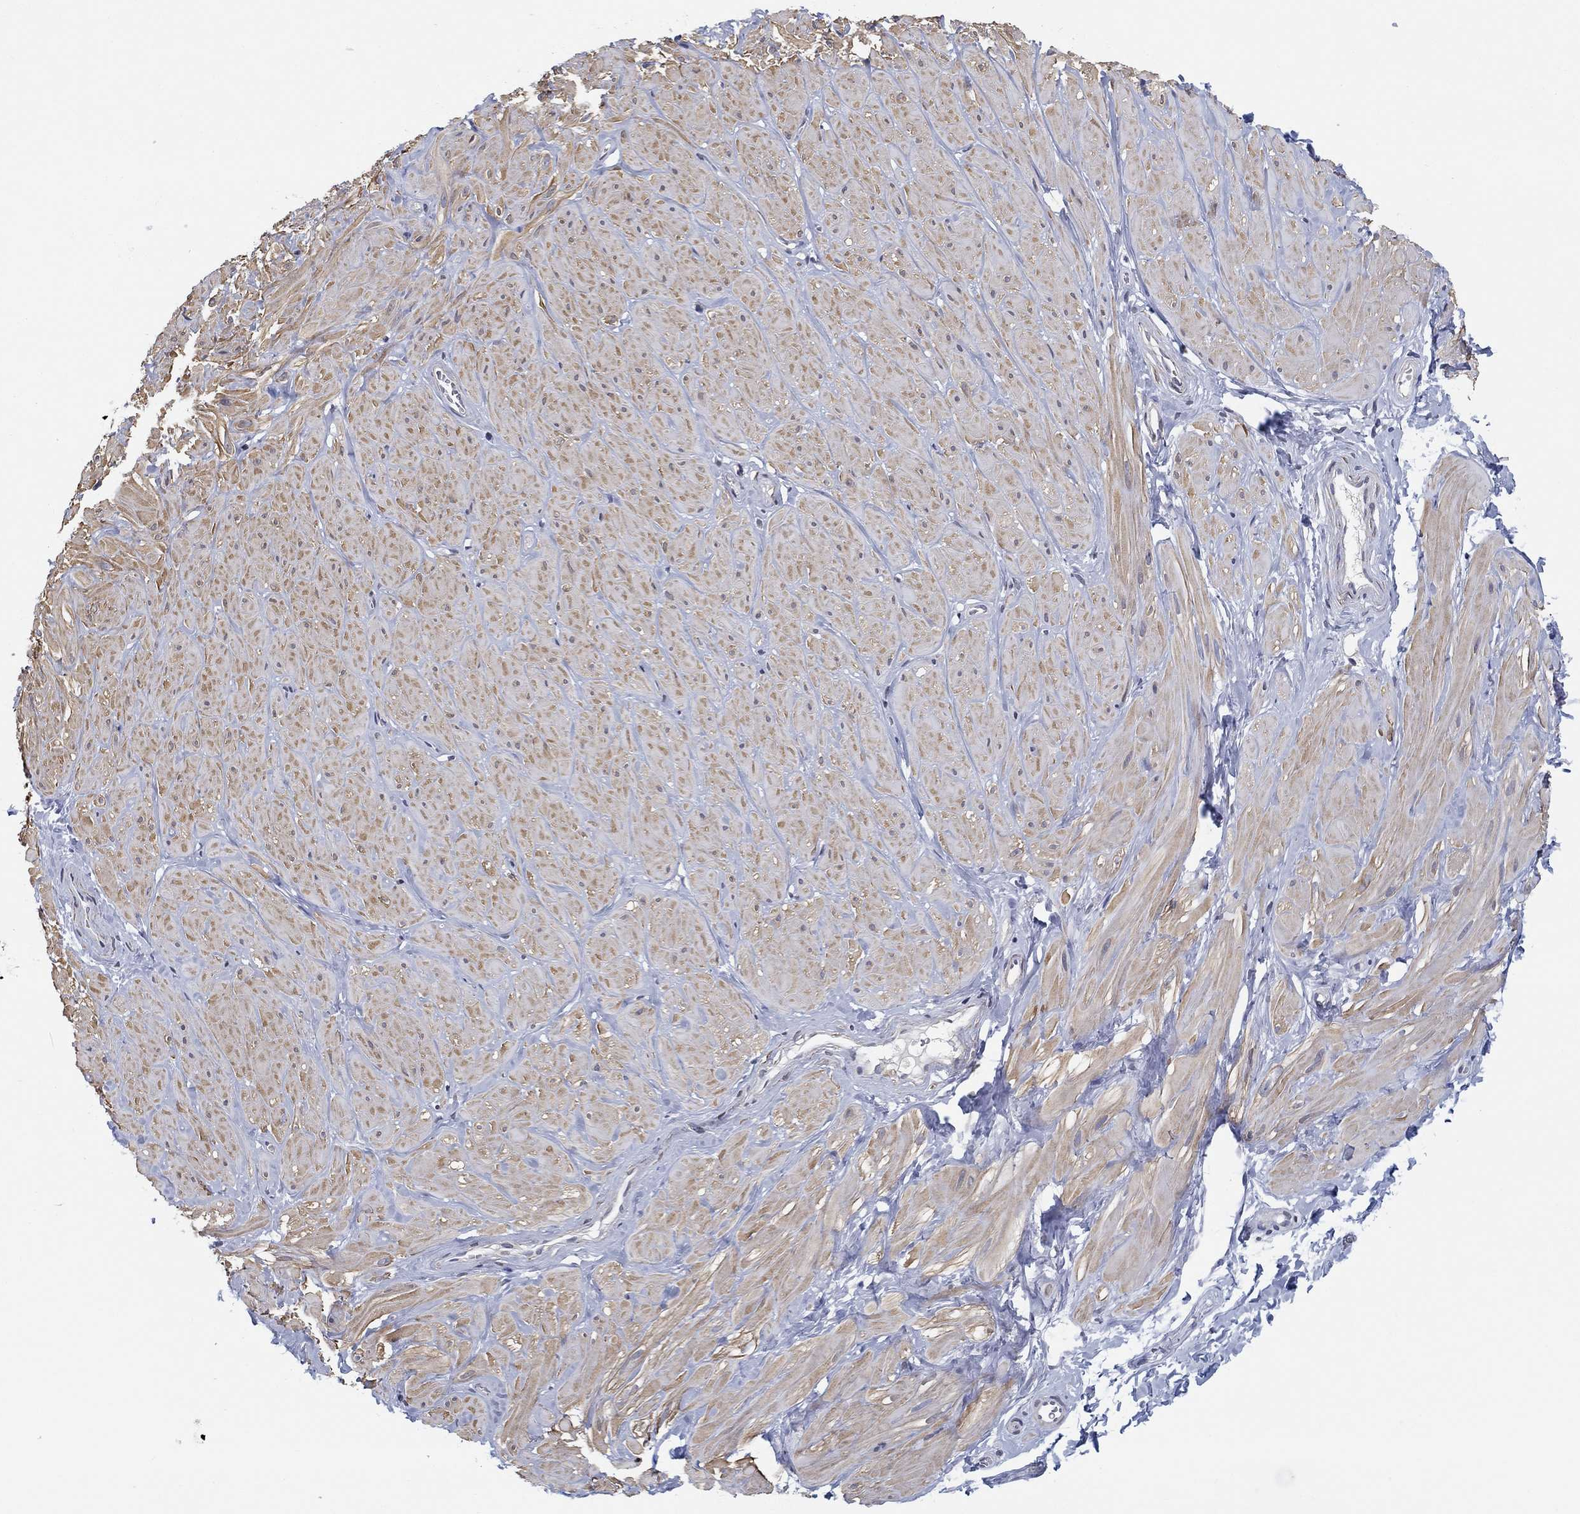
{"staining": {"intensity": "negative", "quantity": "none", "location": "none"}, "tissue": "adipose tissue", "cell_type": "Adipocytes", "image_type": "normal", "snomed": [{"axis": "morphology", "description": "Normal tissue, NOS"}, {"axis": "topography", "description": "Smooth muscle"}, {"axis": "topography", "description": "Peripheral nerve tissue"}], "caption": "This is a micrograph of immunohistochemistry (IHC) staining of normal adipose tissue, which shows no positivity in adipocytes. (Immunohistochemistry (ihc), brightfield microscopy, high magnification).", "gene": "OTUB2", "patient": {"sex": "male", "age": 22}}